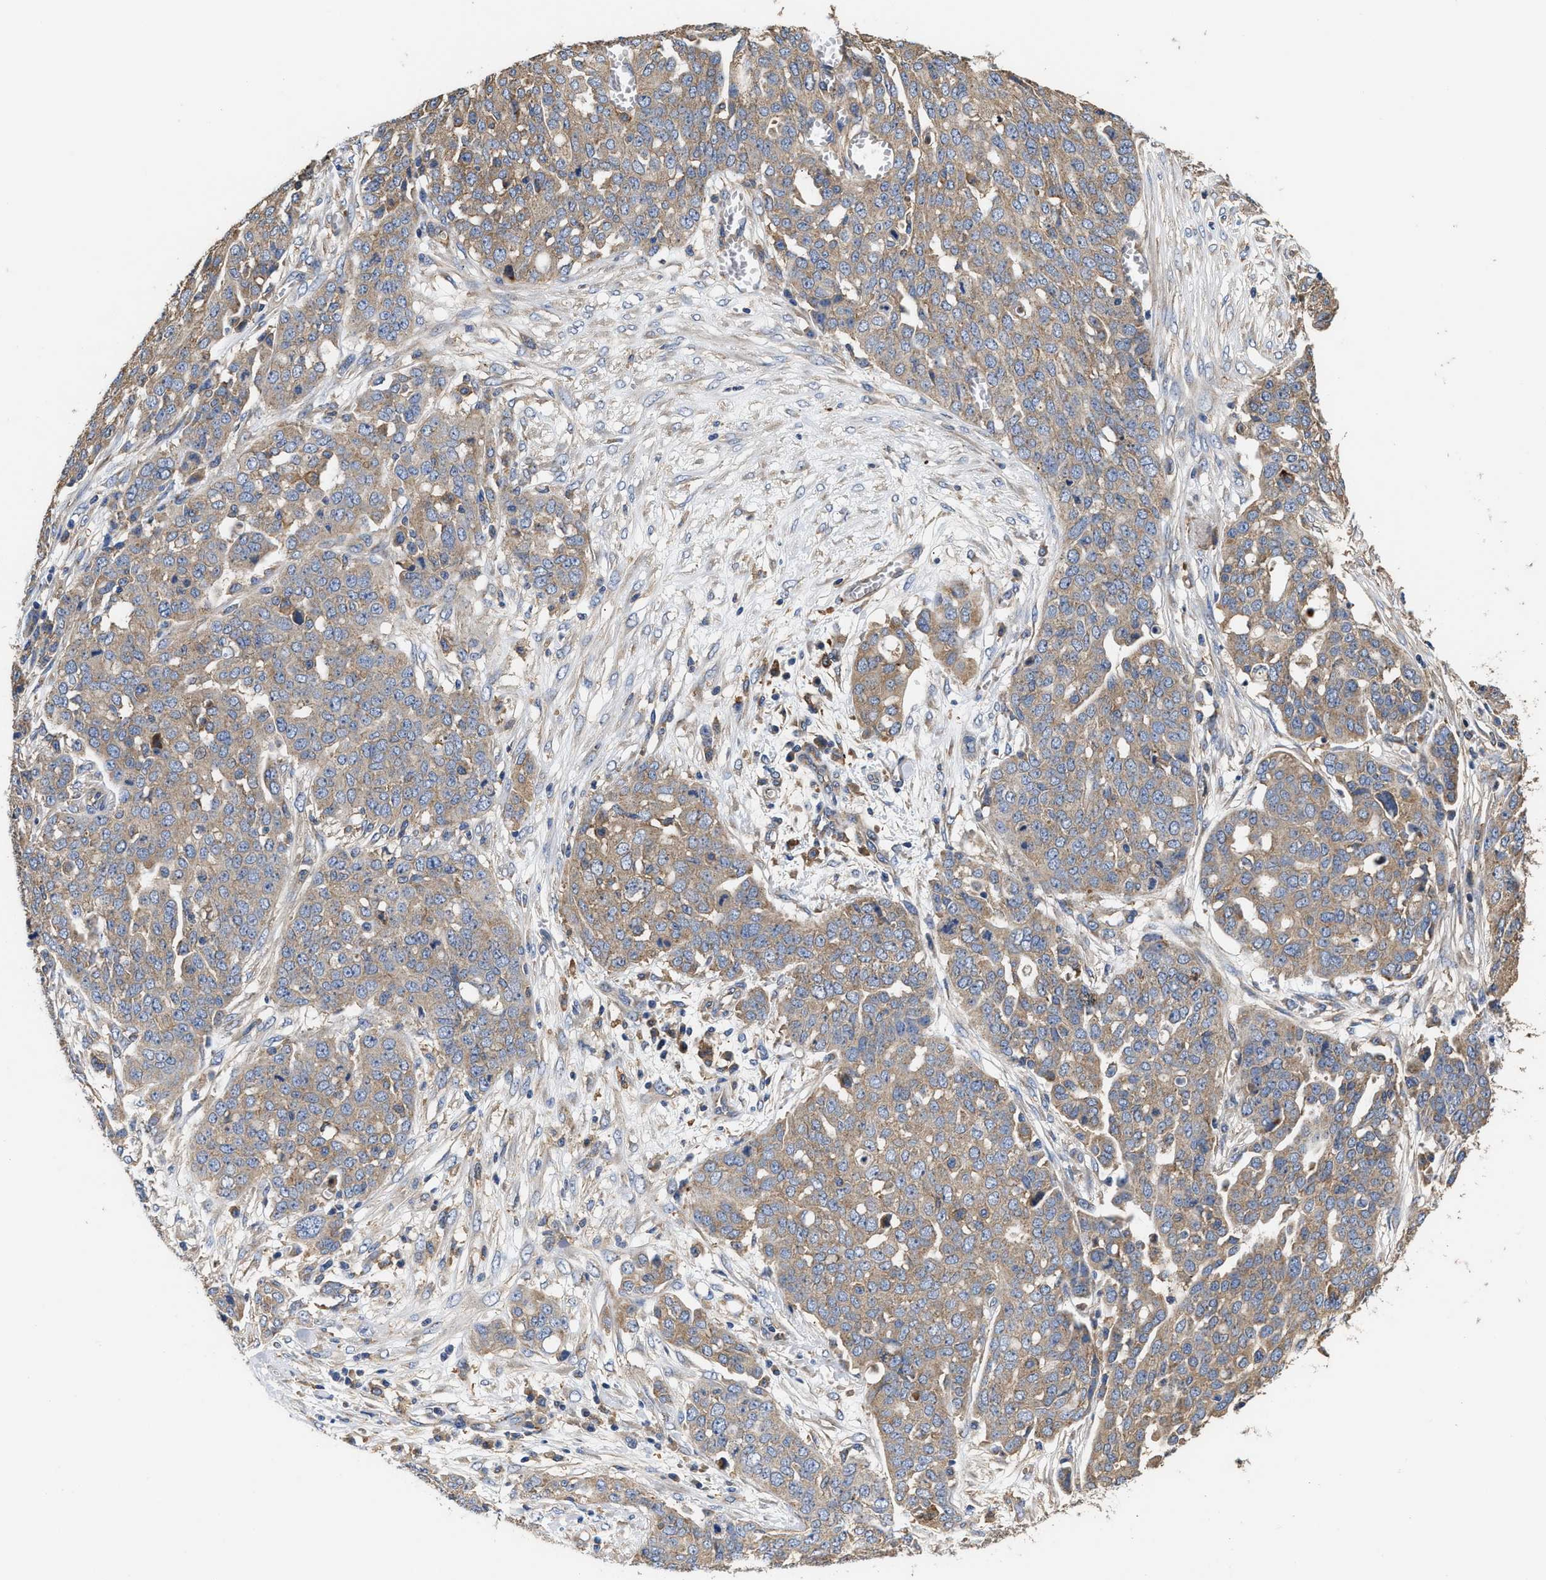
{"staining": {"intensity": "weak", "quantity": ">75%", "location": "cytoplasmic/membranous"}, "tissue": "ovarian cancer", "cell_type": "Tumor cells", "image_type": "cancer", "snomed": [{"axis": "morphology", "description": "Cystadenocarcinoma, serous, NOS"}, {"axis": "topography", "description": "Soft tissue"}, {"axis": "topography", "description": "Ovary"}], "caption": "Brown immunohistochemical staining in ovarian cancer reveals weak cytoplasmic/membranous staining in about >75% of tumor cells.", "gene": "KLB", "patient": {"sex": "female", "age": 57}}